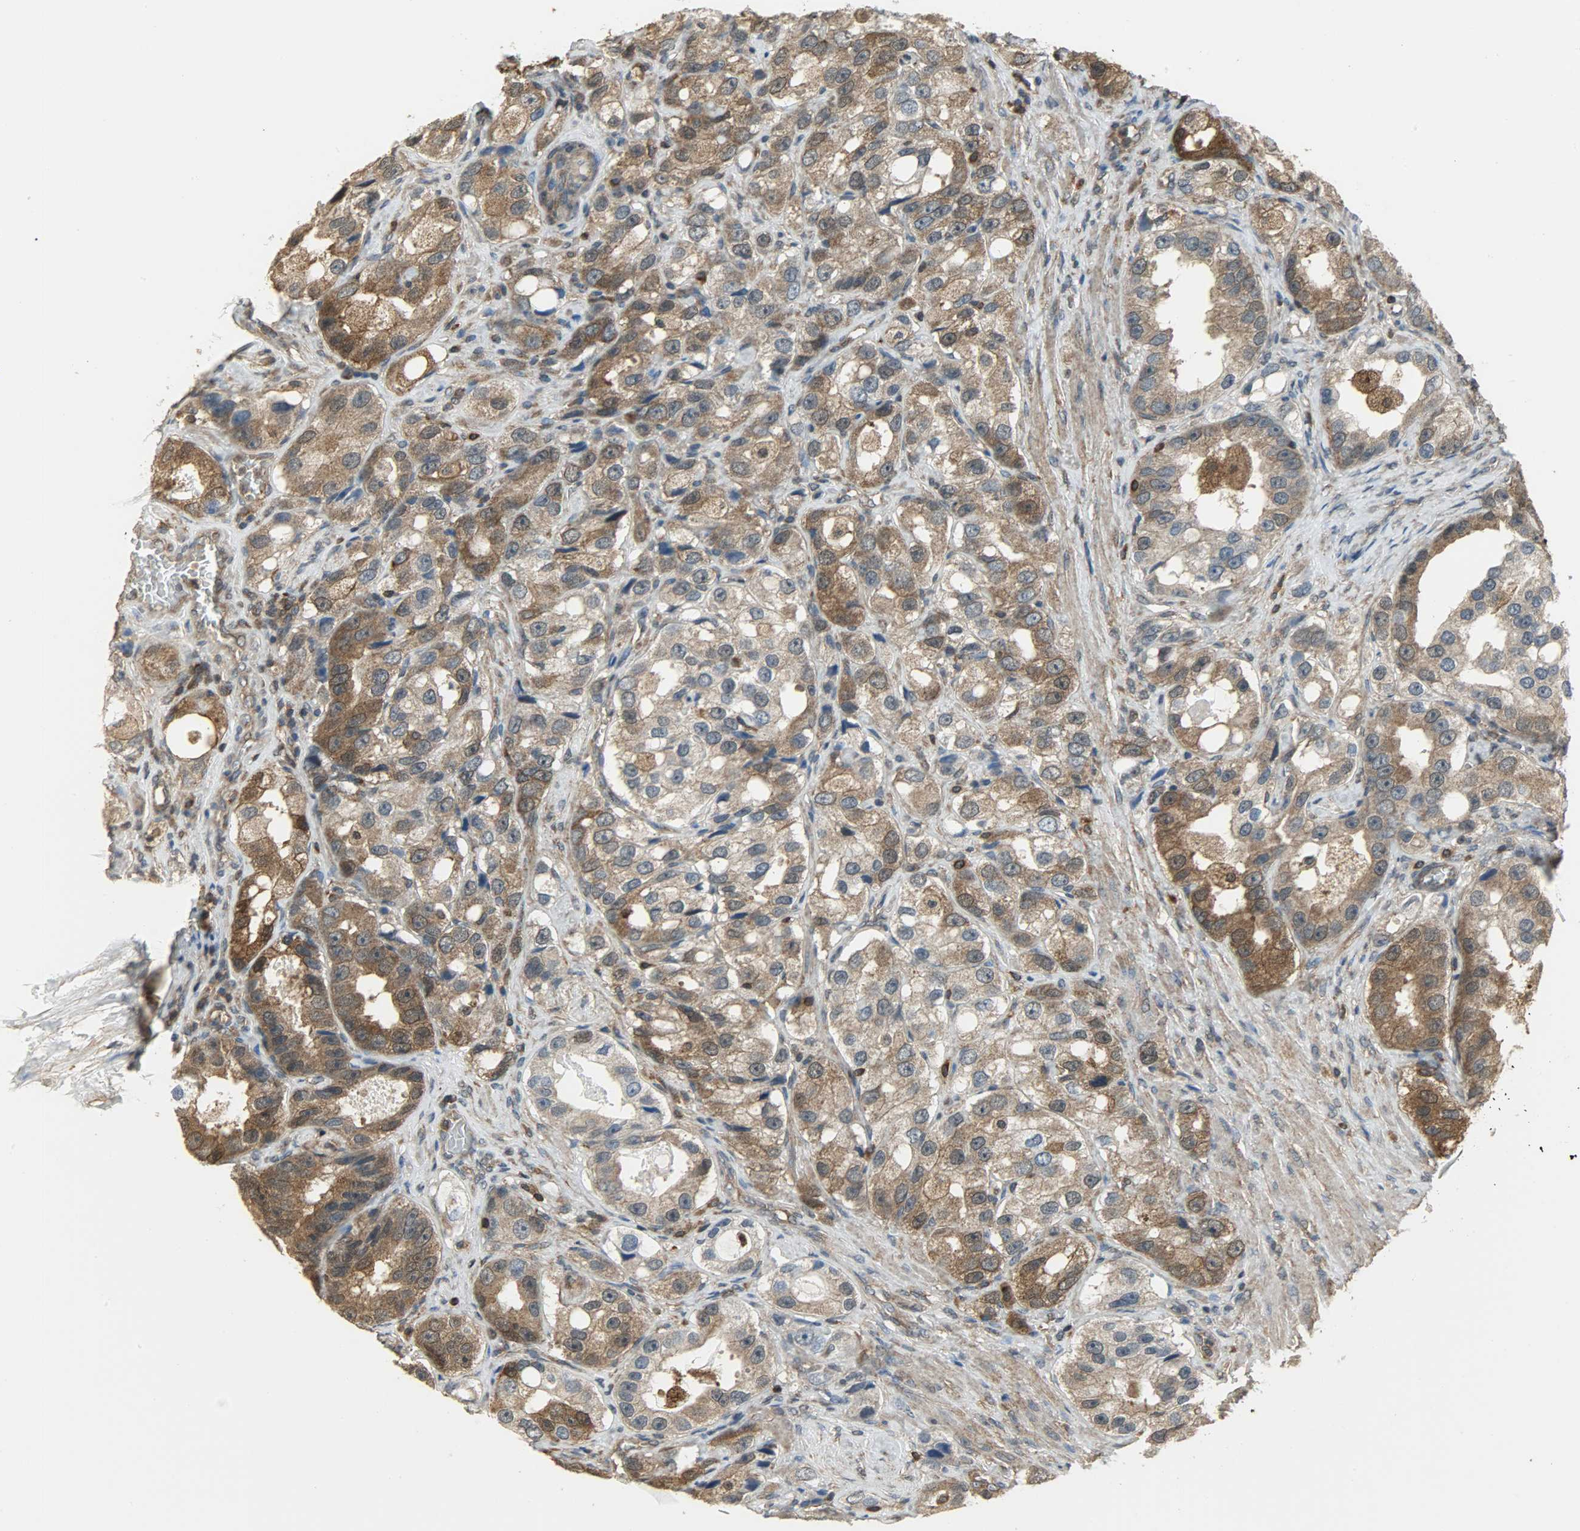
{"staining": {"intensity": "strong", "quantity": "25%-75%", "location": "cytoplasmic/membranous,nuclear"}, "tissue": "prostate cancer", "cell_type": "Tumor cells", "image_type": "cancer", "snomed": [{"axis": "morphology", "description": "Adenocarcinoma, High grade"}, {"axis": "topography", "description": "Prostate"}], "caption": "Prostate cancer (adenocarcinoma (high-grade)) stained with immunohistochemistry (IHC) reveals strong cytoplasmic/membranous and nuclear positivity in approximately 25%-75% of tumor cells.", "gene": "LDHB", "patient": {"sex": "male", "age": 63}}